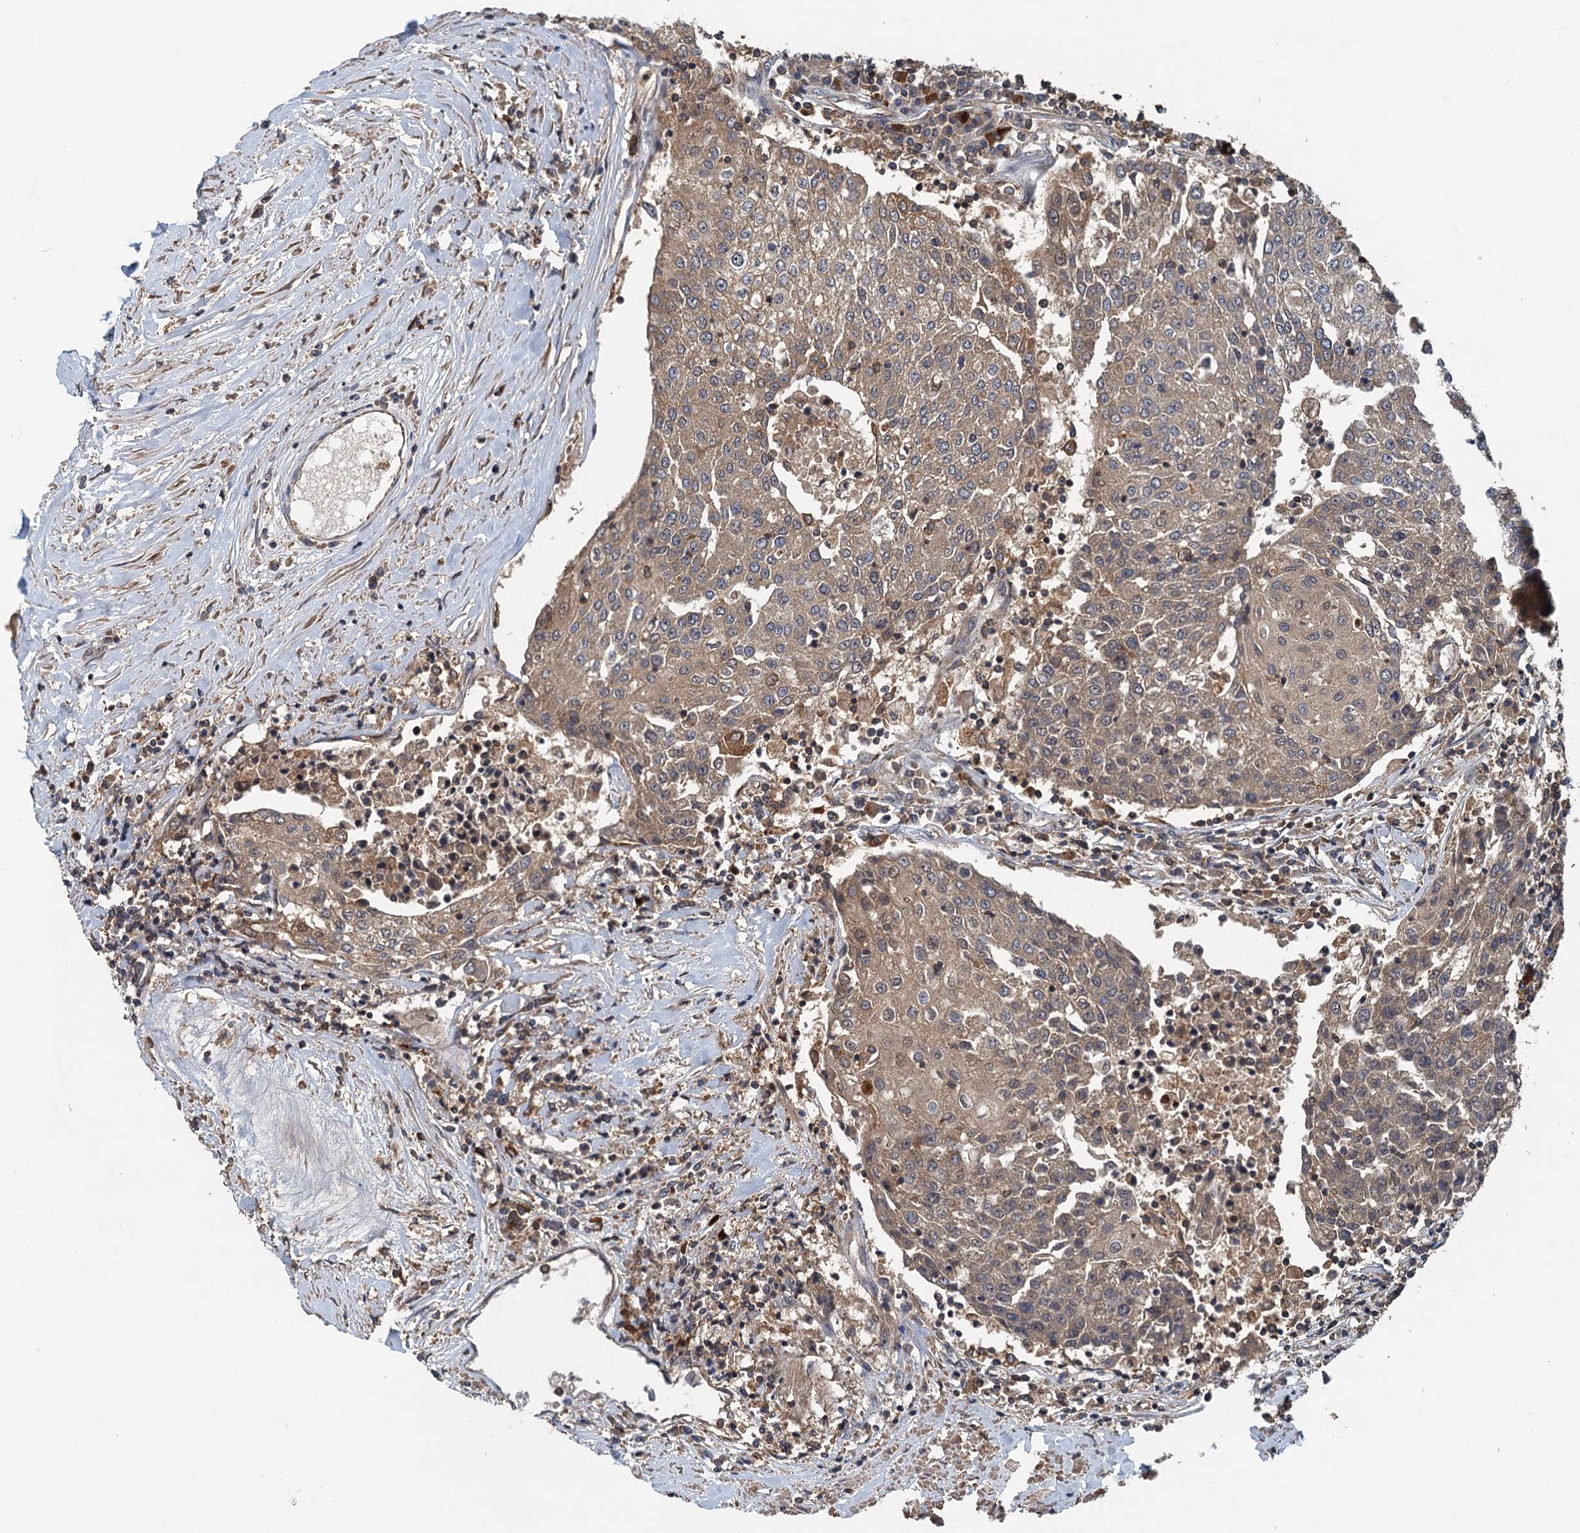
{"staining": {"intensity": "moderate", "quantity": ">75%", "location": "cytoplasmic/membranous"}, "tissue": "urothelial cancer", "cell_type": "Tumor cells", "image_type": "cancer", "snomed": [{"axis": "morphology", "description": "Urothelial carcinoma, High grade"}, {"axis": "topography", "description": "Urinary bladder"}], "caption": "Tumor cells display medium levels of moderate cytoplasmic/membranous staining in approximately >75% of cells in high-grade urothelial carcinoma. Using DAB (3,3'-diaminobenzidine) (brown) and hematoxylin (blue) stains, captured at high magnification using brightfield microscopy.", "gene": "BORCS5", "patient": {"sex": "female", "age": 85}}